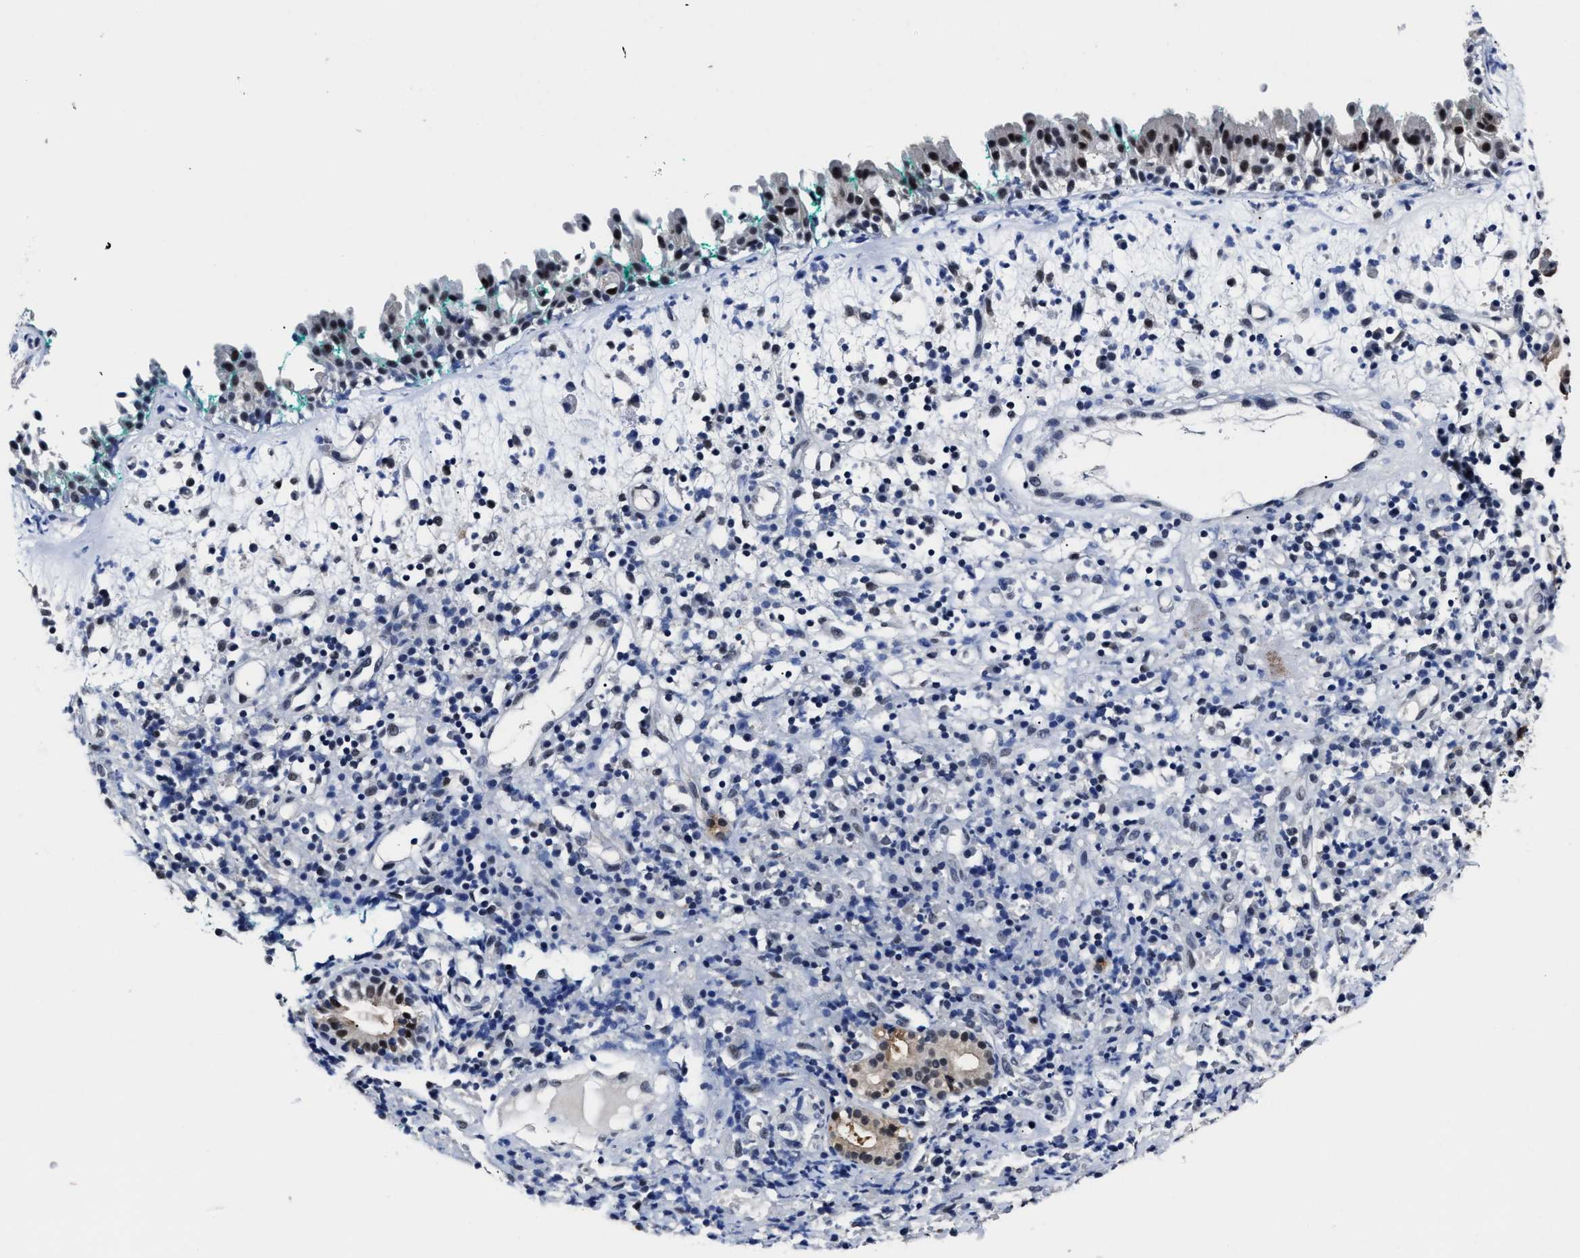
{"staining": {"intensity": "moderate", "quantity": "<25%", "location": "nuclear"}, "tissue": "nasopharynx", "cell_type": "Respiratory epithelial cells", "image_type": "normal", "snomed": [{"axis": "morphology", "description": "Normal tissue, NOS"}, {"axis": "morphology", "description": "Basal cell carcinoma"}, {"axis": "topography", "description": "Cartilage tissue"}, {"axis": "topography", "description": "Nasopharynx"}, {"axis": "topography", "description": "Oral tissue"}], "caption": "High-power microscopy captured an immunohistochemistry photomicrograph of unremarkable nasopharynx, revealing moderate nuclear positivity in approximately <25% of respiratory epithelial cells. The staining was performed using DAB (3,3'-diaminobenzidine) to visualize the protein expression in brown, while the nuclei were stained in blue with hematoxylin (Magnification: 20x).", "gene": "PRPF4B", "patient": {"sex": "female", "age": 77}}